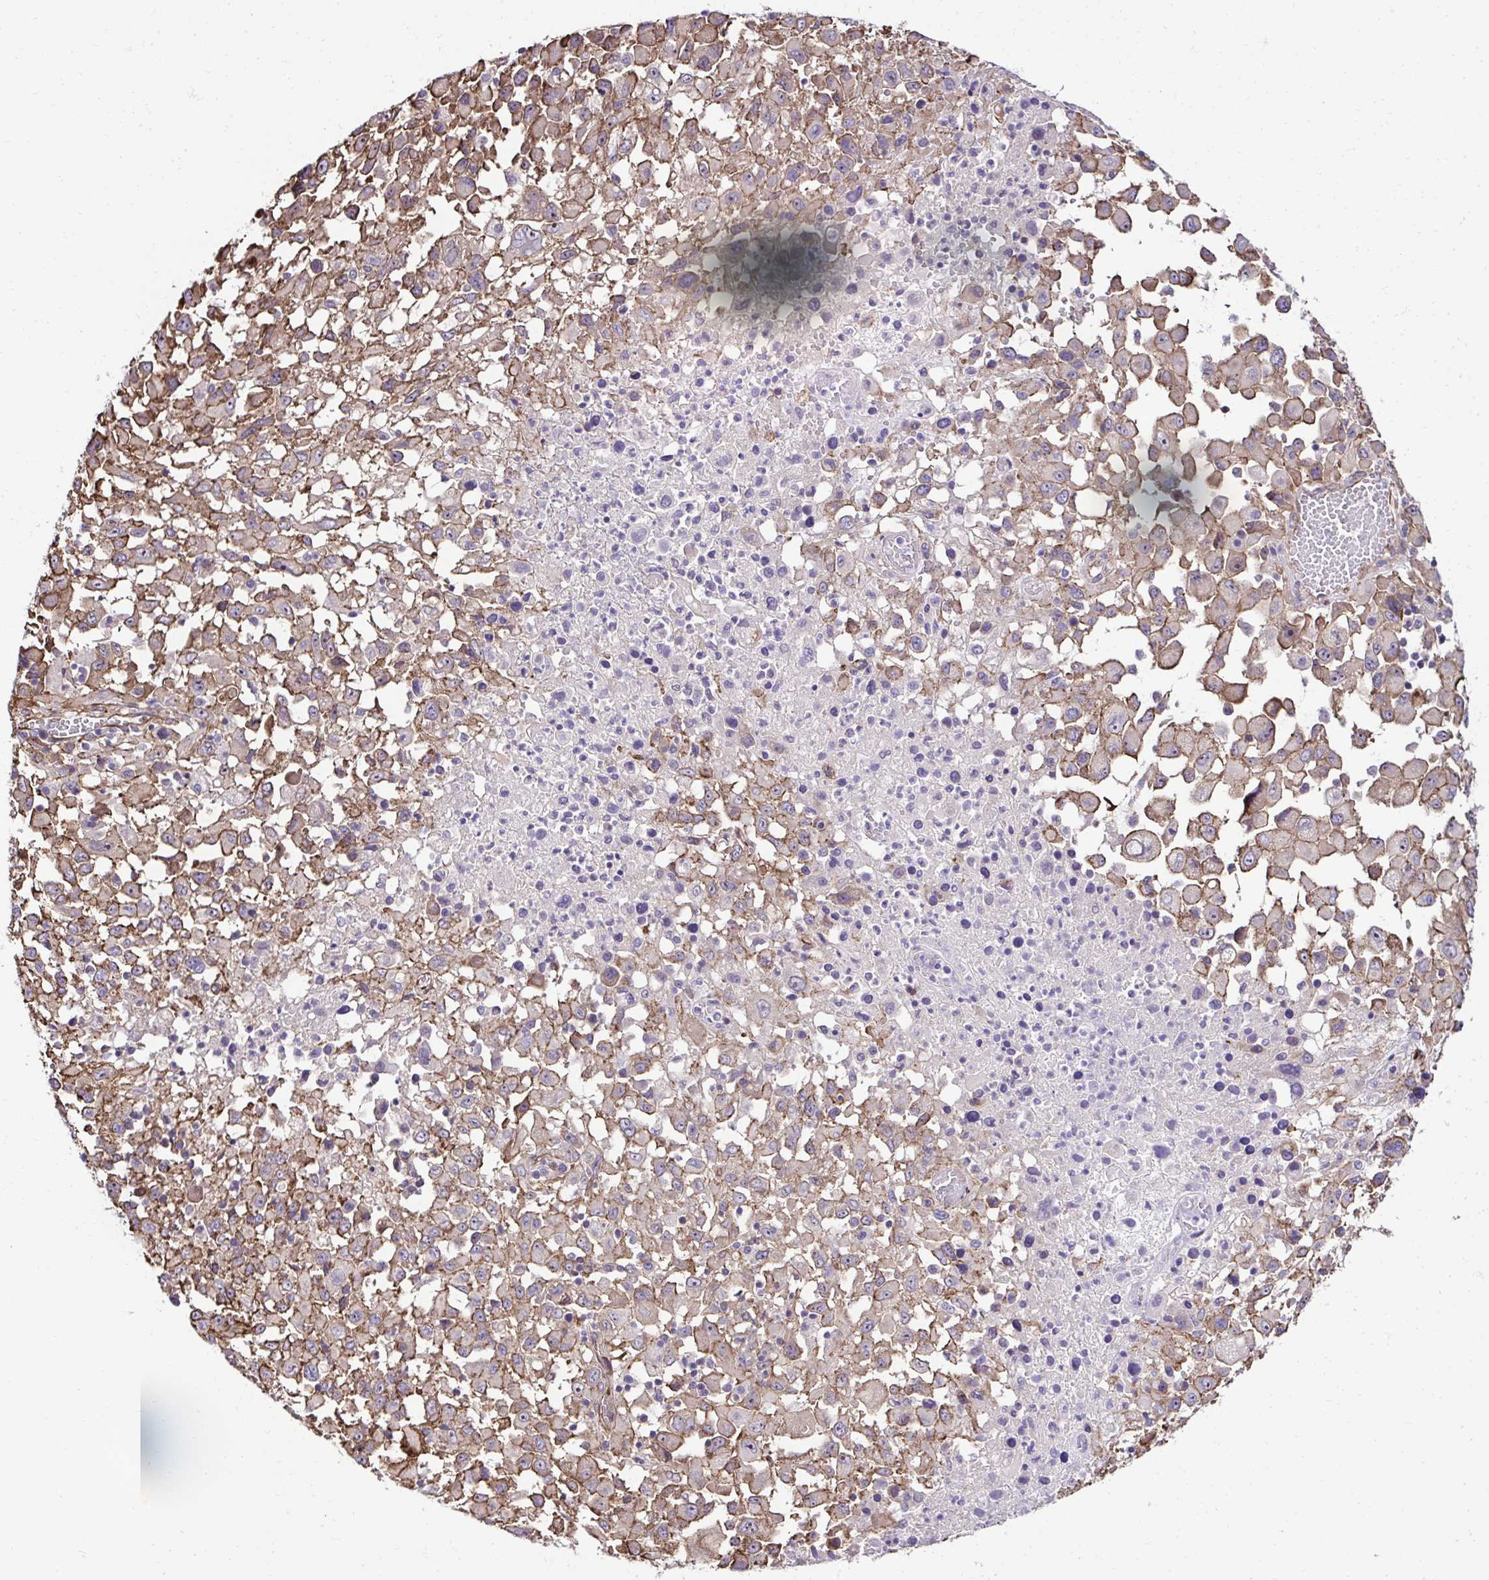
{"staining": {"intensity": "moderate", "quantity": ">75%", "location": "cytoplasmic/membranous"}, "tissue": "melanoma", "cell_type": "Tumor cells", "image_type": "cancer", "snomed": [{"axis": "morphology", "description": "Malignant melanoma, Metastatic site"}, {"axis": "topography", "description": "Soft tissue"}], "caption": "Protein staining of melanoma tissue demonstrates moderate cytoplasmic/membranous staining in about >75% of tumor cells.", "gene": "TRIM52", "patient": {"sex": "male", "age": 50}}